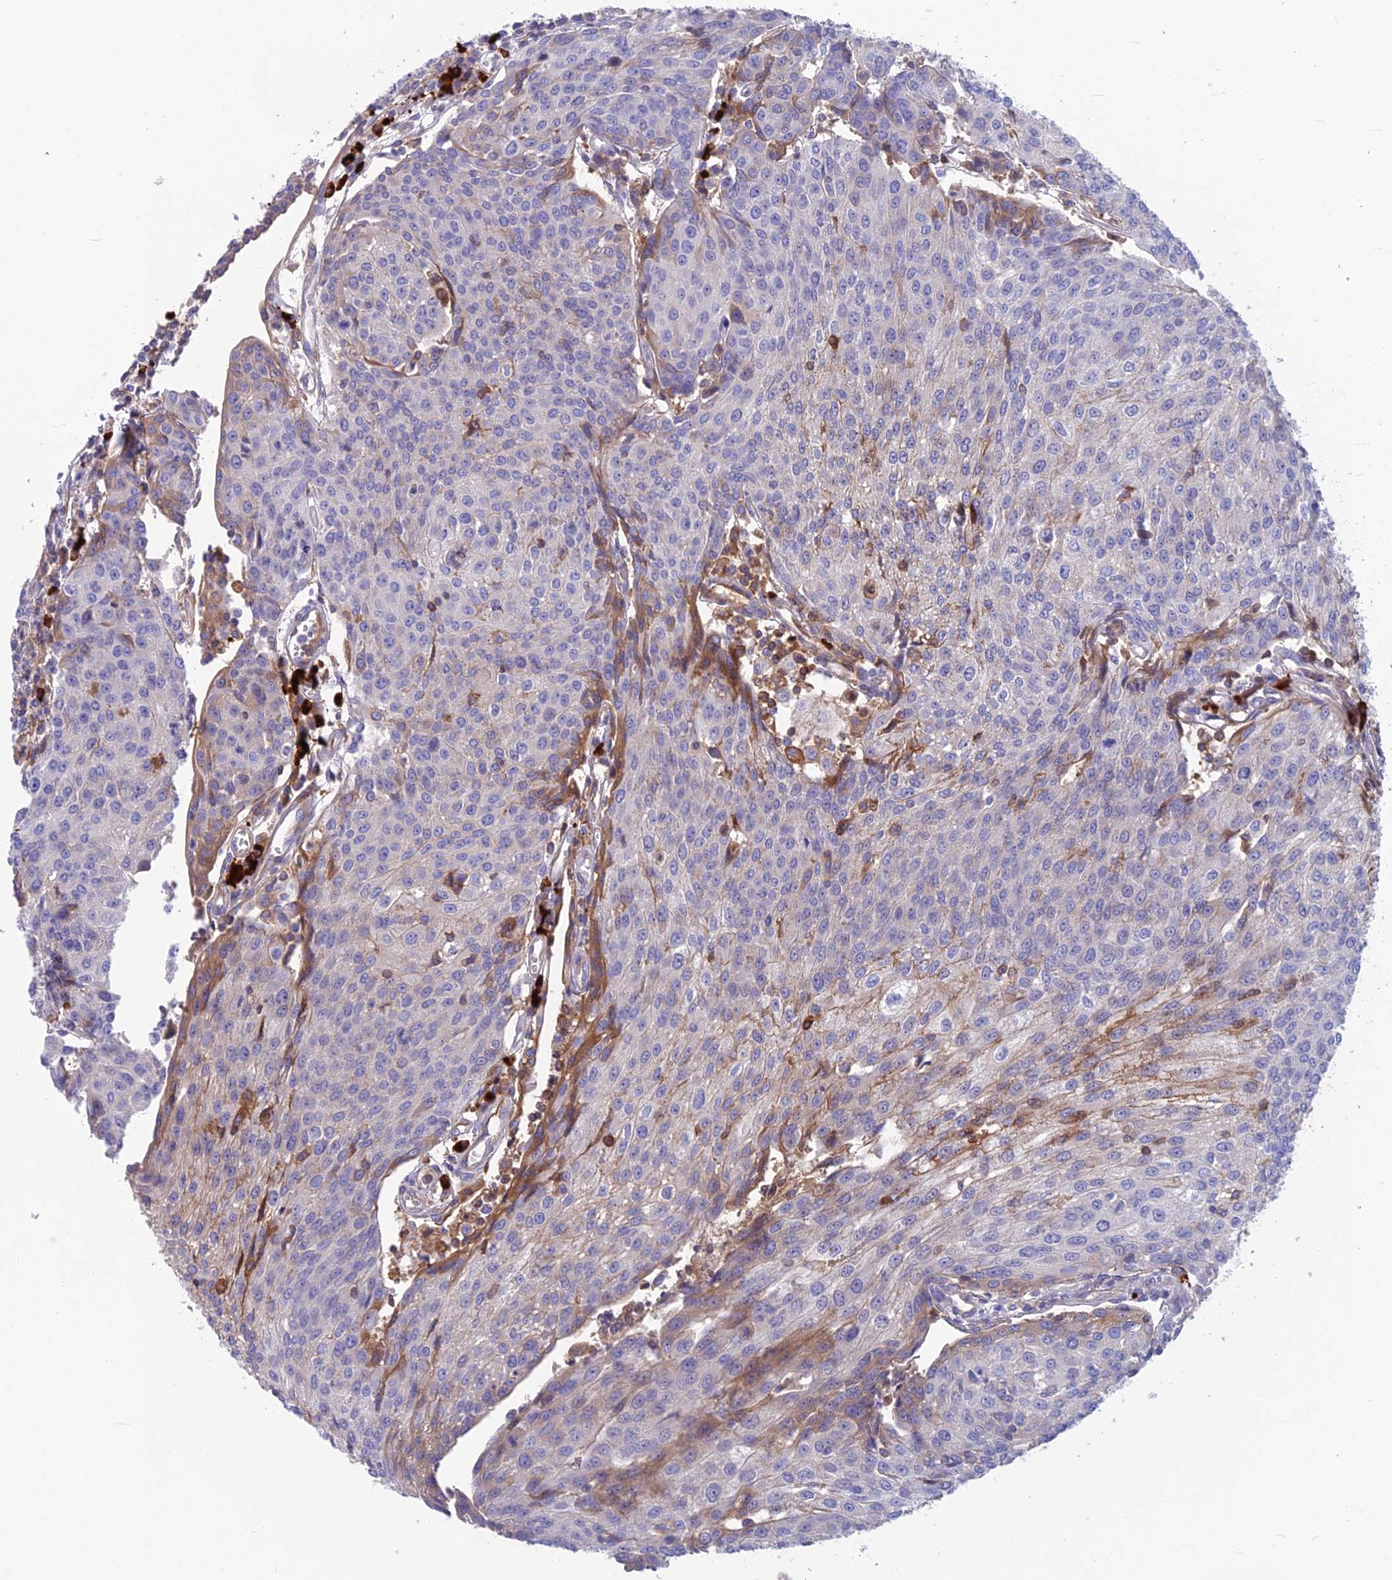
{"staining": {"intensity": "negative", "quantity": "none", "location": "none"}, "tissue": "urothelial cancer", "cell_type": "Tumor cells", "image_type": "cancer", "snomed": [{"axis": "morphology", "description": "Urothelial carcinoma, High grade"}, {"axis": "topography", "description": "Urinary bladder"}], "caption": "Tumor cells are negative for protein expression in human urothelial carcinoma (high-grade). Nuclei are stained in blue.", "gene": "SNAP91", "patient": {"sex": "female", "age": 85}}